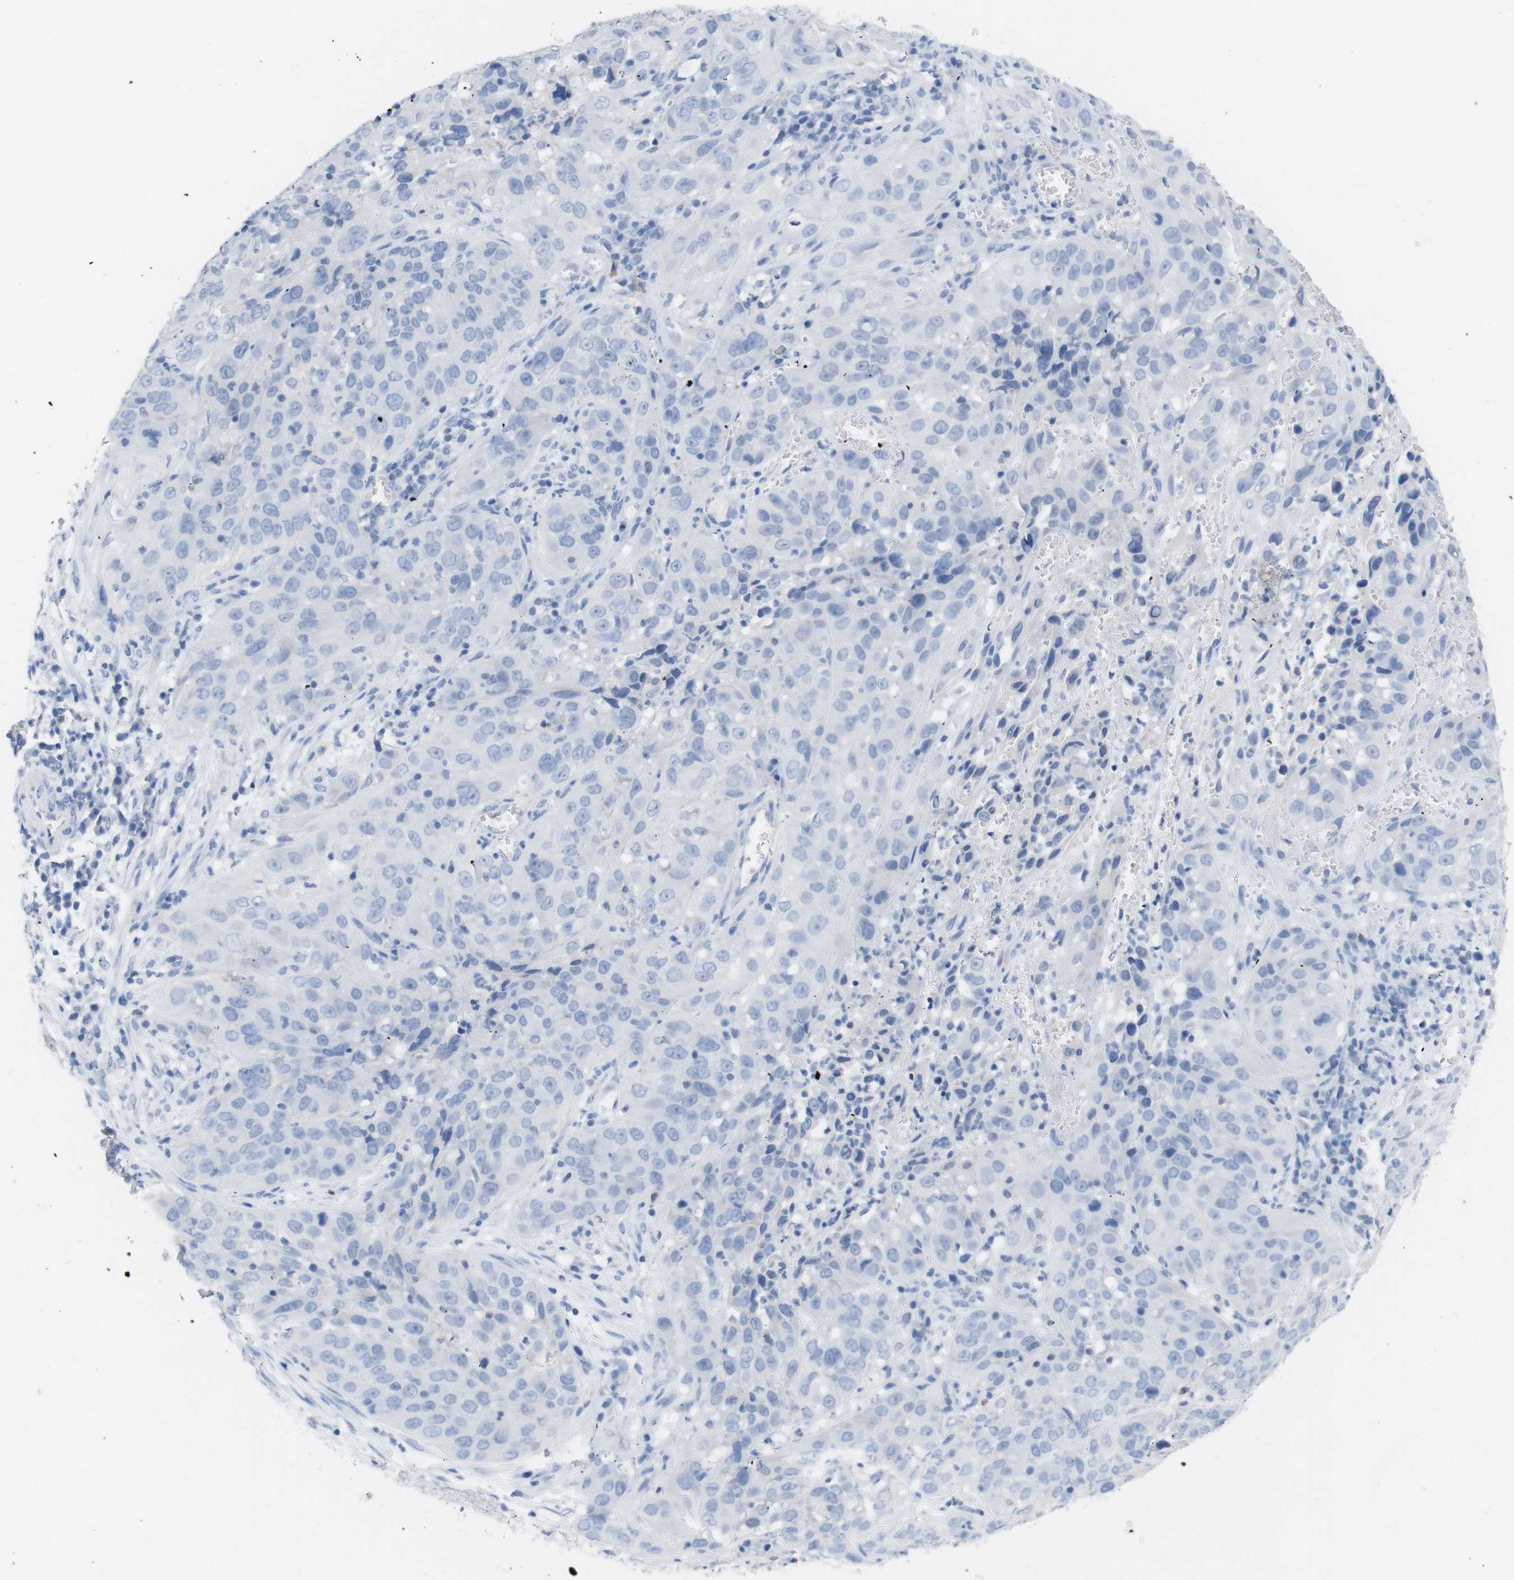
{"staining": {"intensity": "negative", "quantity": "none", "location": "none"}, "tissue": "cervical cancer", "cell_type": "Tumor cells", "image_type": "cancer", "snomed": [{"axis": "morphology", "description": "Squamous cell carcinoma, NOS"}, {"axis": "topography", "description": "Cervix"}], "caption": "Protein analysis of cervical cancer demonstrates no significant expression in tumor cells.", "gene": "LAG3", "patient": {"sex": "female", "age": 32}}